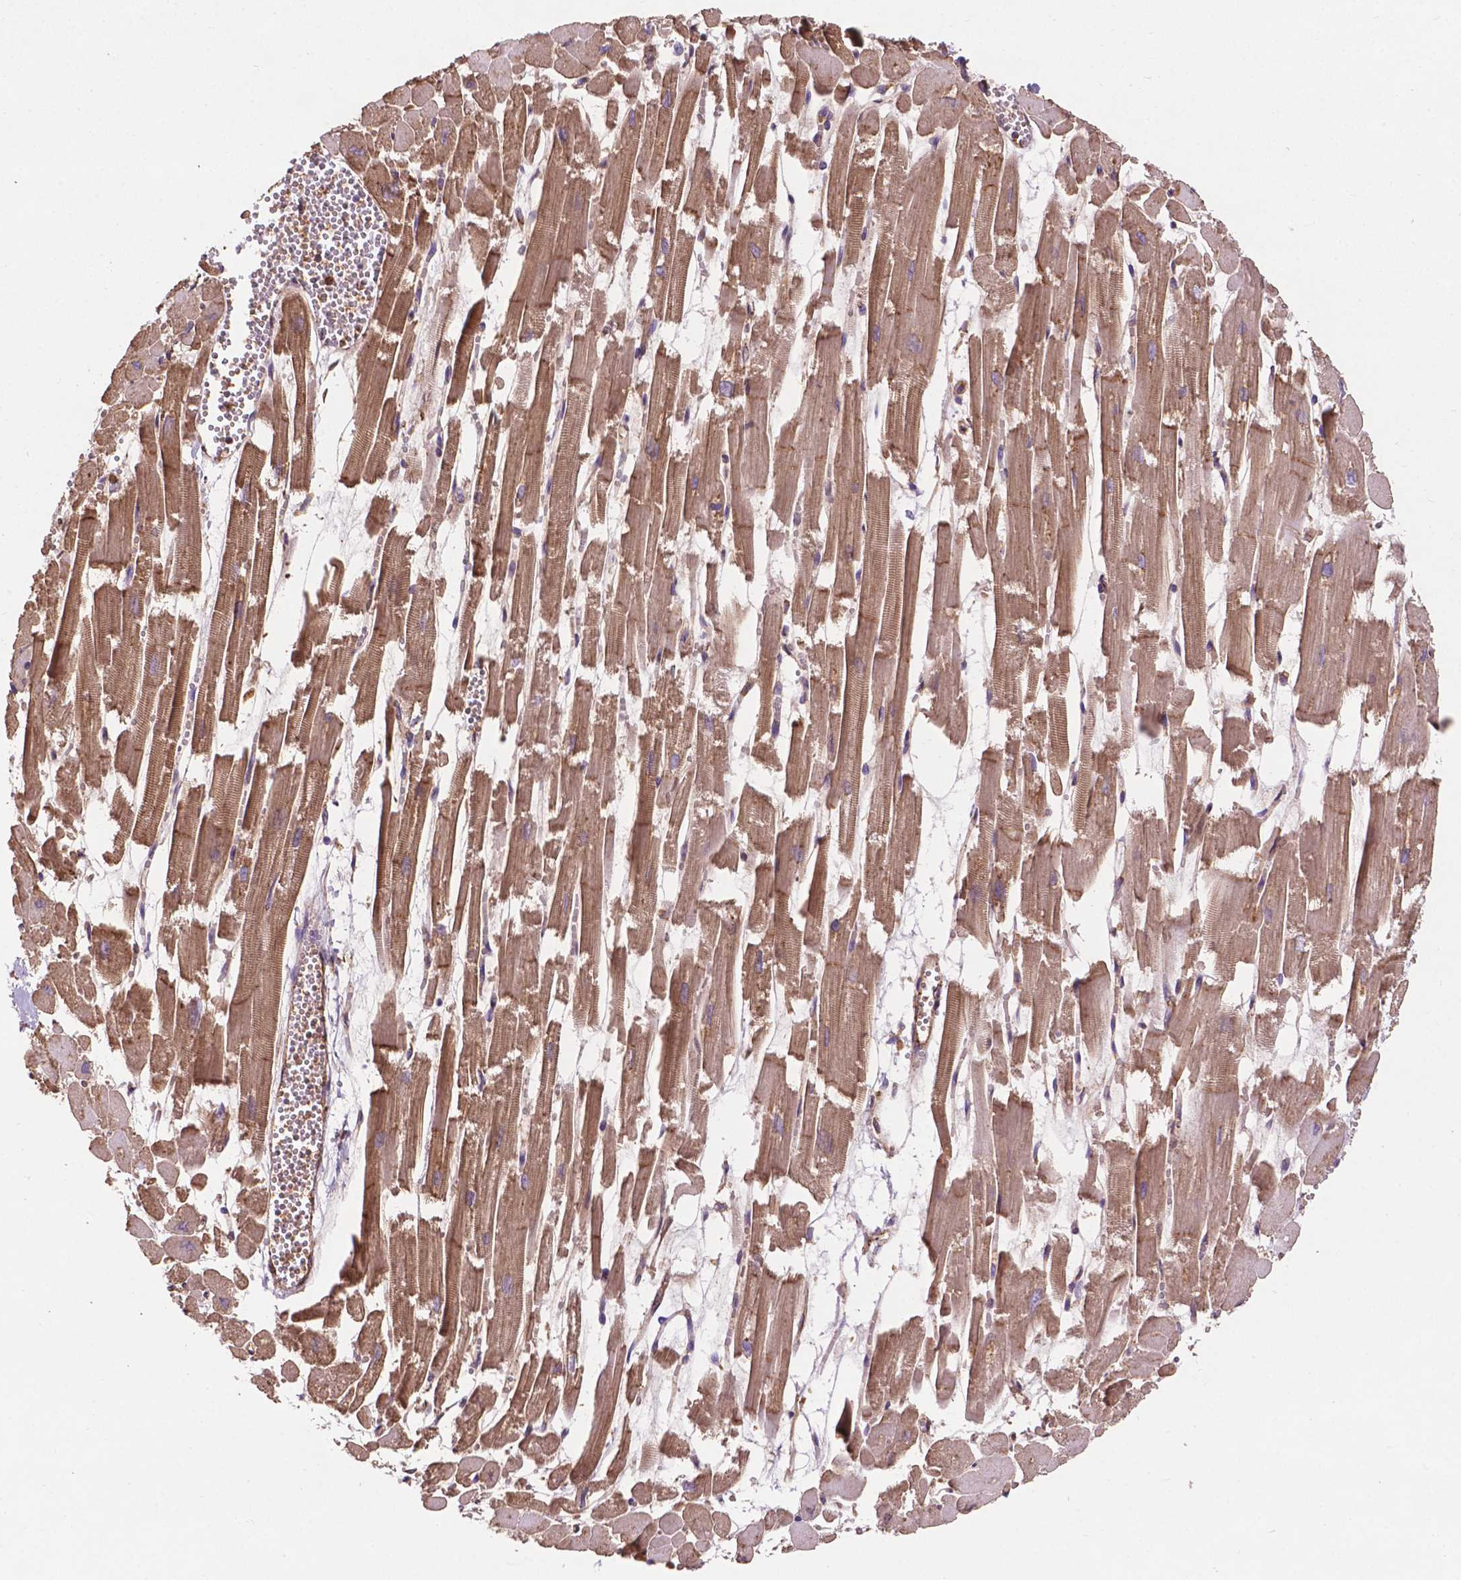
{"staining": {"intensity": "moderate", "quantity": "25%-75%", "location": "cytoplasmic/membranous"}, "tissue": "heart muscle", "cell_type": "Cardiomyocytes", "image_type": "normal", "snomed": [{"axis": "morphology", "description": "Normal tissue, NOS"}, {"axis": "topography", "description": "Heart"}], "caption": "Immunohistochemistry of normal human heart muscle shows medium levels of moderate cytoplasmic/membranous expression in about 25%-75% of cardiomyocytes.", "gene": "CCDC71L", "patient": {"sex": "female", "age": 52}}